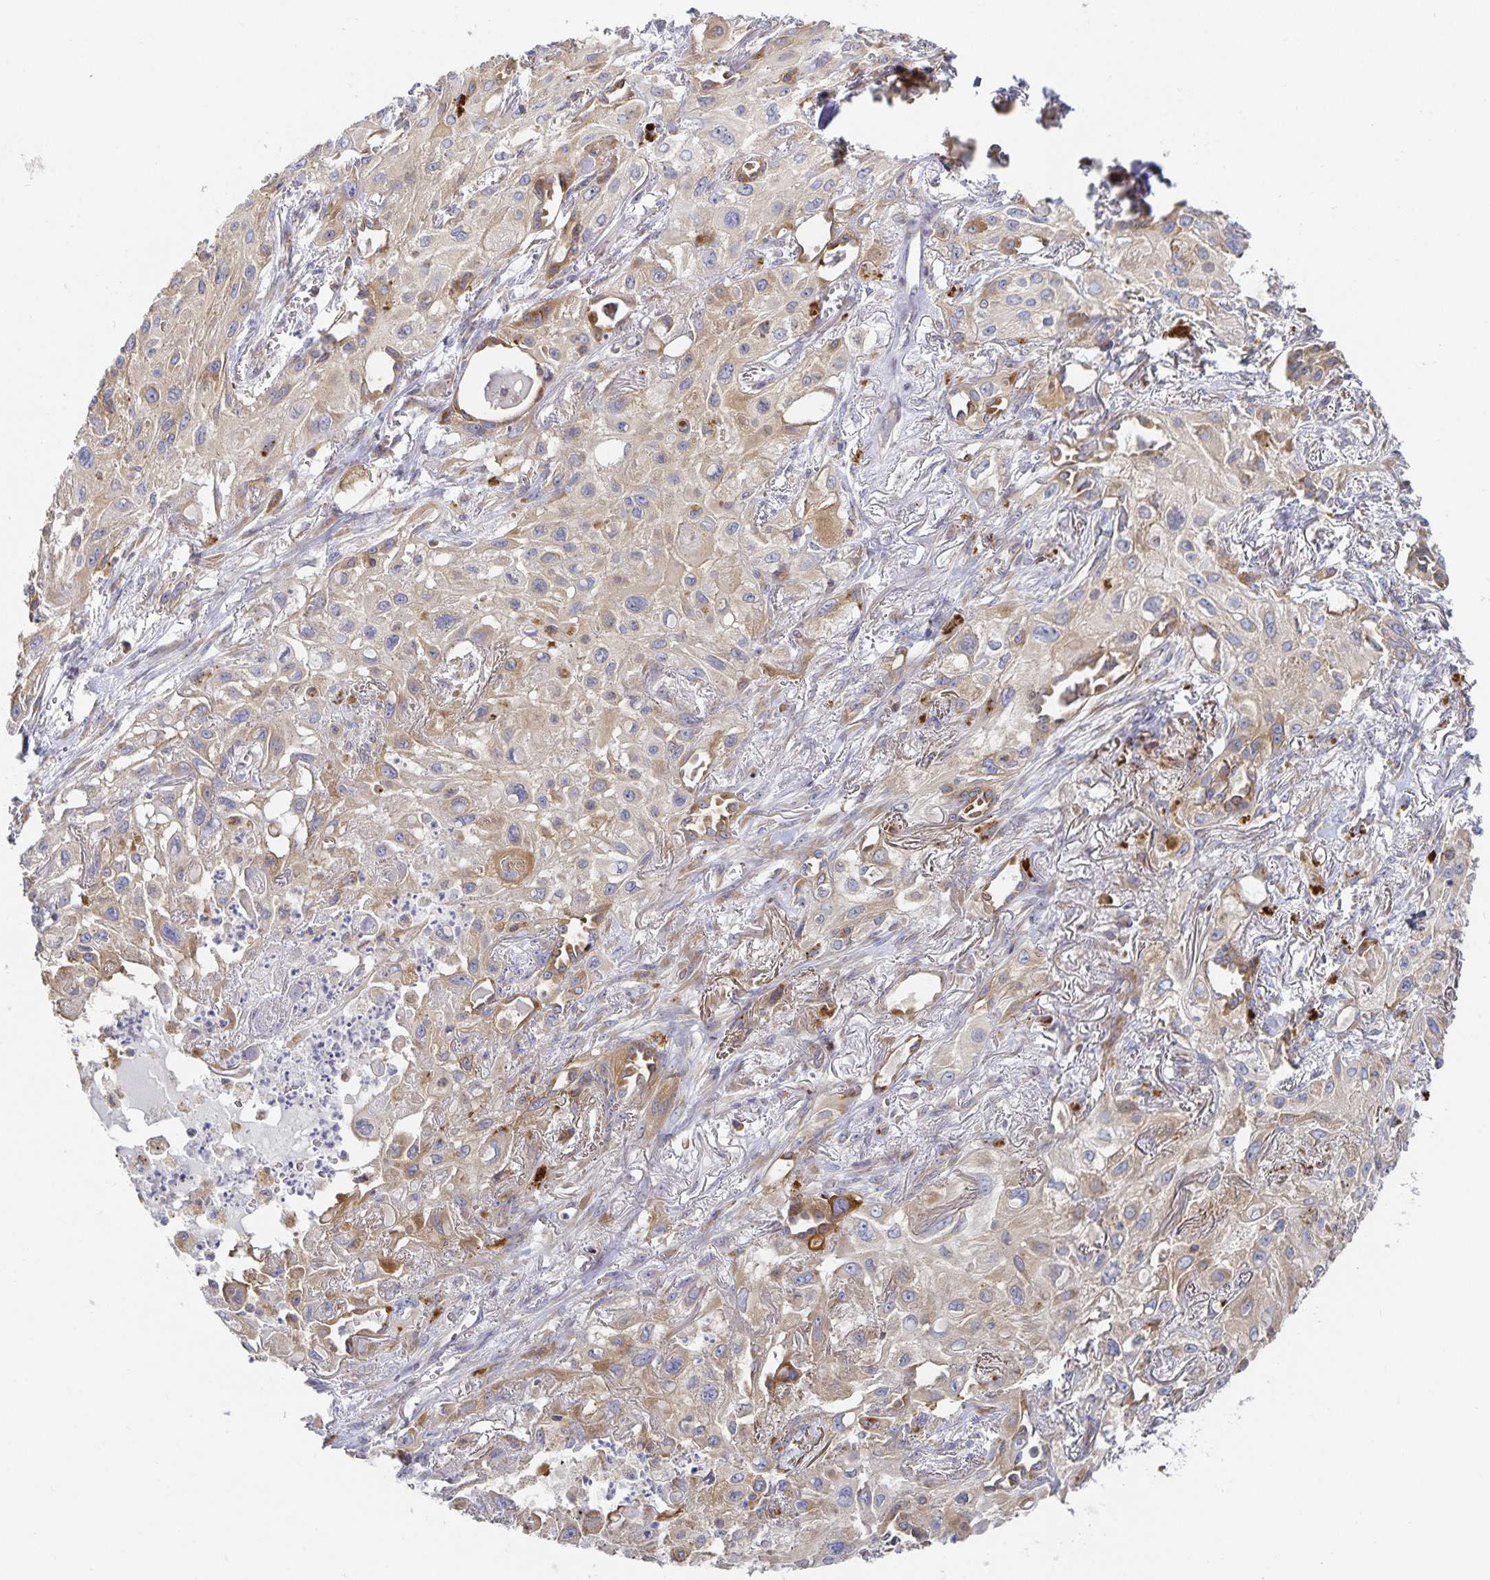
{"staining": {"intensity": "weak", "quantity": "25%-75%", "location": "cytoplasmic/membranous"}, "tissue": "lung cancer", "cell_type": "Tumor cells", "image_type": "cancer", "snomed": [{"axis": "morphology", "description": "Squamous cell carcinoma, NOS"}, {"axis": "topography", "description": "Lung"}], "caption": "Immunohistochemical staining of squamous cell carcinoma (lung) displays low levels of weak cytoplasmic/membranous staining in about 25%-75% of tumor cells.", "gene": "NOMO1", "patient": {"sex": "male", "age": 71}}